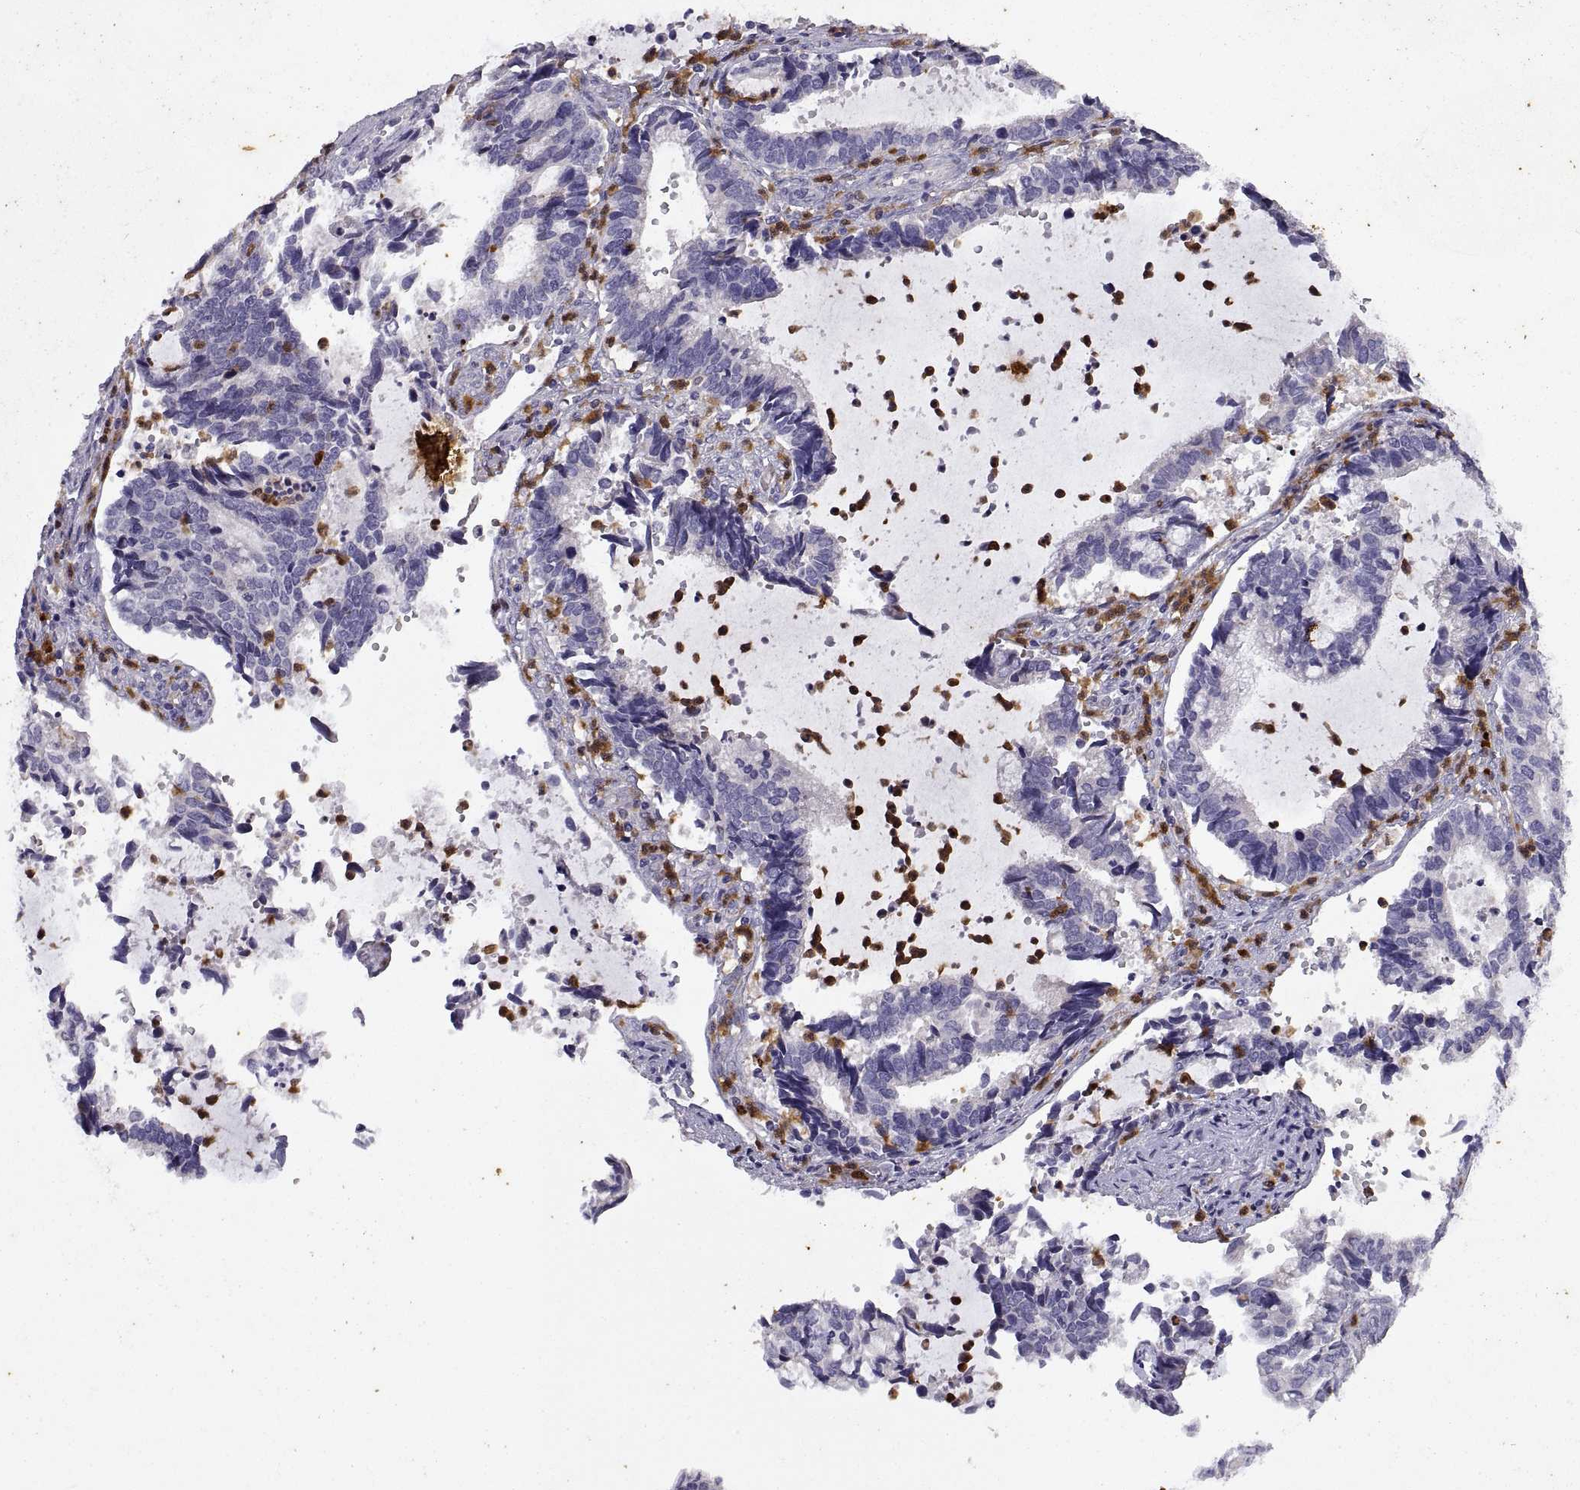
{"staining": {"intensity": "negative", "quantity": "none", "location": "none"}, "tissue": "cervical cancer", "cell_type": "Tumor cells", "image_type": "cancer", "snomed": [{"axis": "morphology", "description": "Adenocarcinoma, NOS"}, {"axis": "topography", "description": "Cervix"}], "caption": "Human cervical adenocarcinoma stained for a protein using immunohistochemistry displays no positivity in tumor cells.", "gene": "DOK3", "patient": {"sex": "female", "age": 42}}